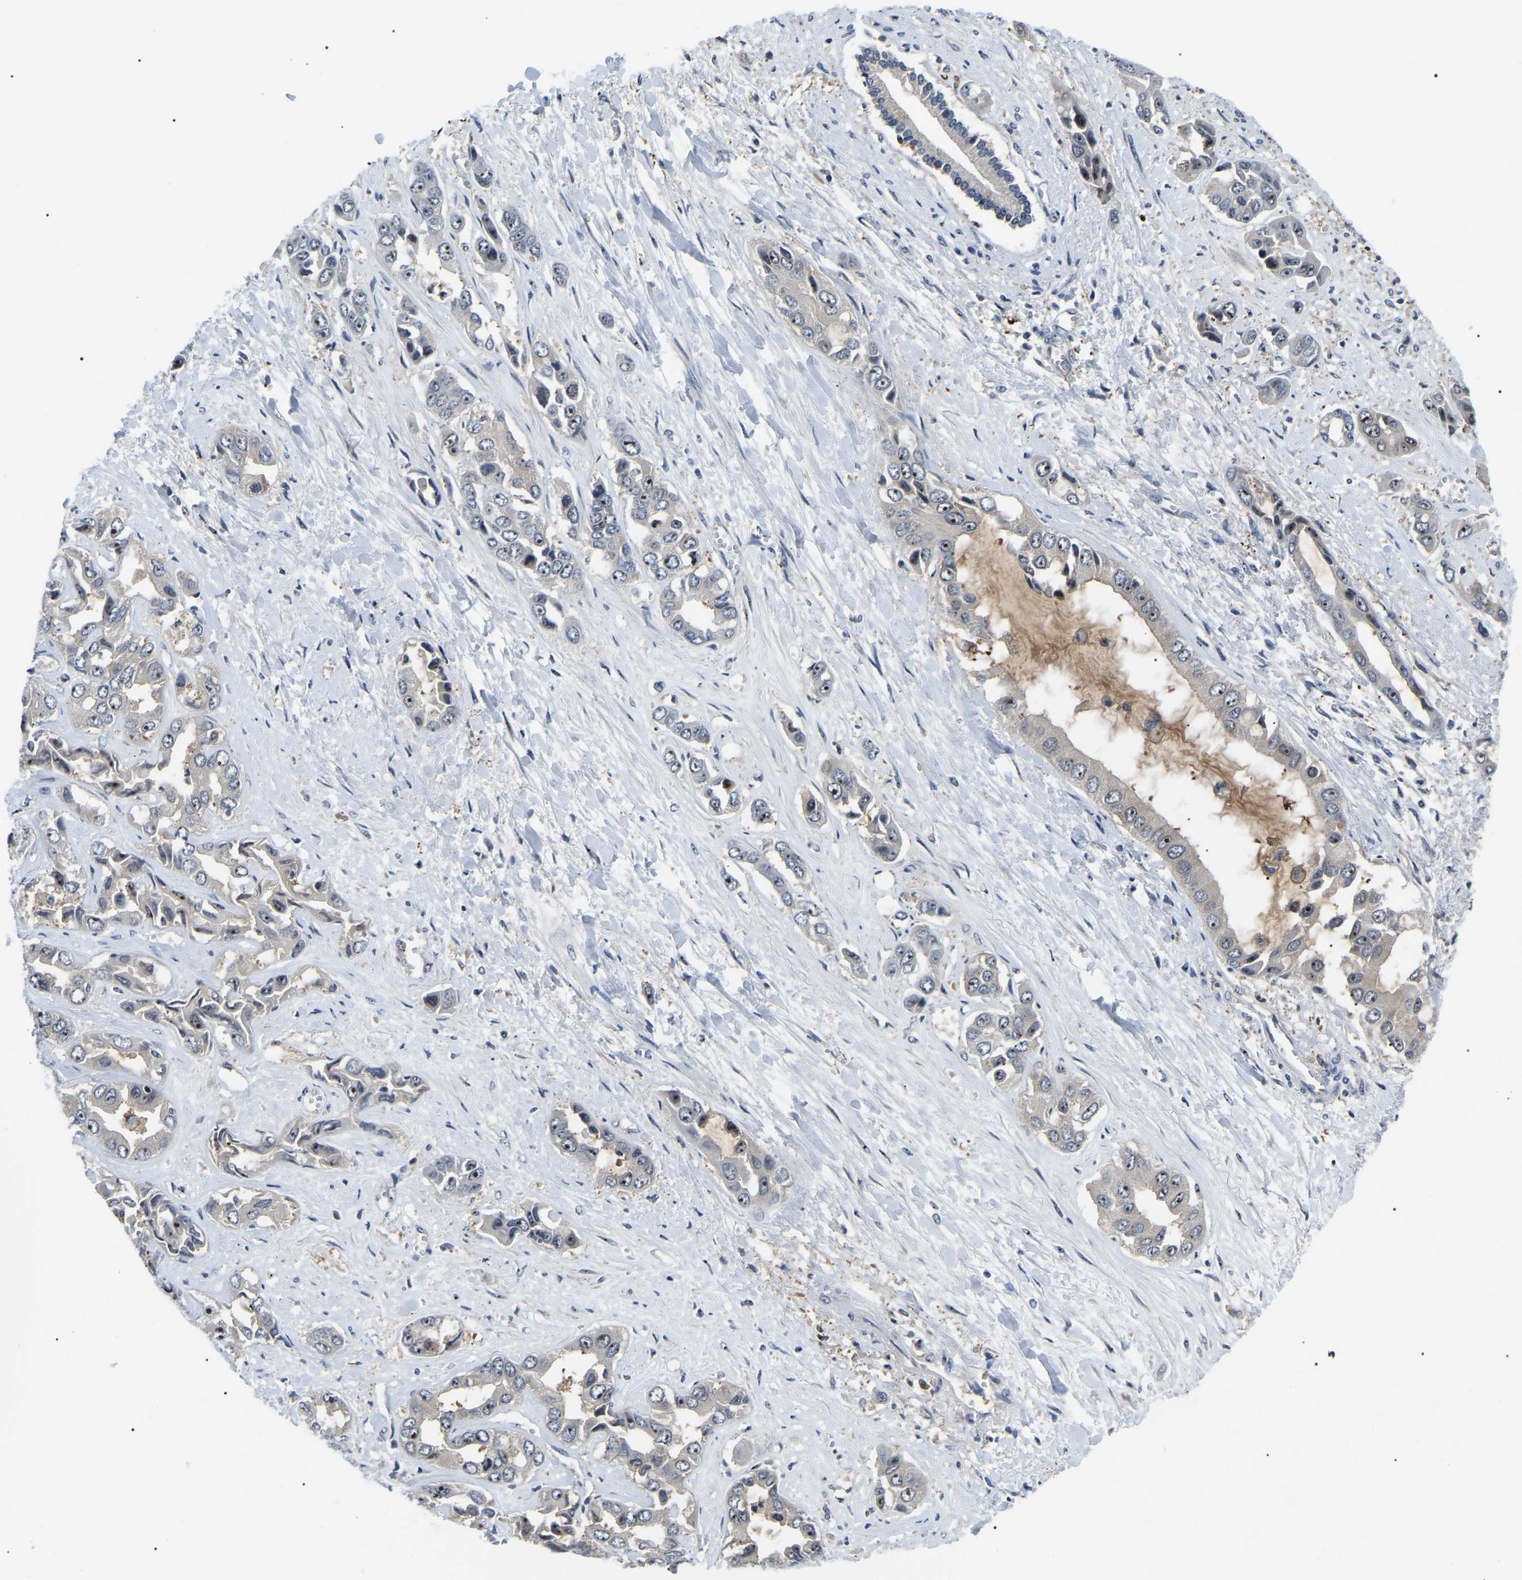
{"staining": {"intensity": "moderate", "quantity": "25%-75%", "location": "nuclear"}, "tissue": "liver cancer", "cell_type": "Tumor cells", "image_type": "cancer", "snomed": [{"axis": "morphology", "description": "Cholangiocarcinoma"}, {"axis": "topography", "description": "Liver"}], "caption": "Brown immunohistochemical staining in human cholangiocarcinoma (liver) shows moderate nuclear staining in approximately 25%-75% of tumor cells.", "gene": "RRP1B", "patient": {"sex": "female", "age": 52}}